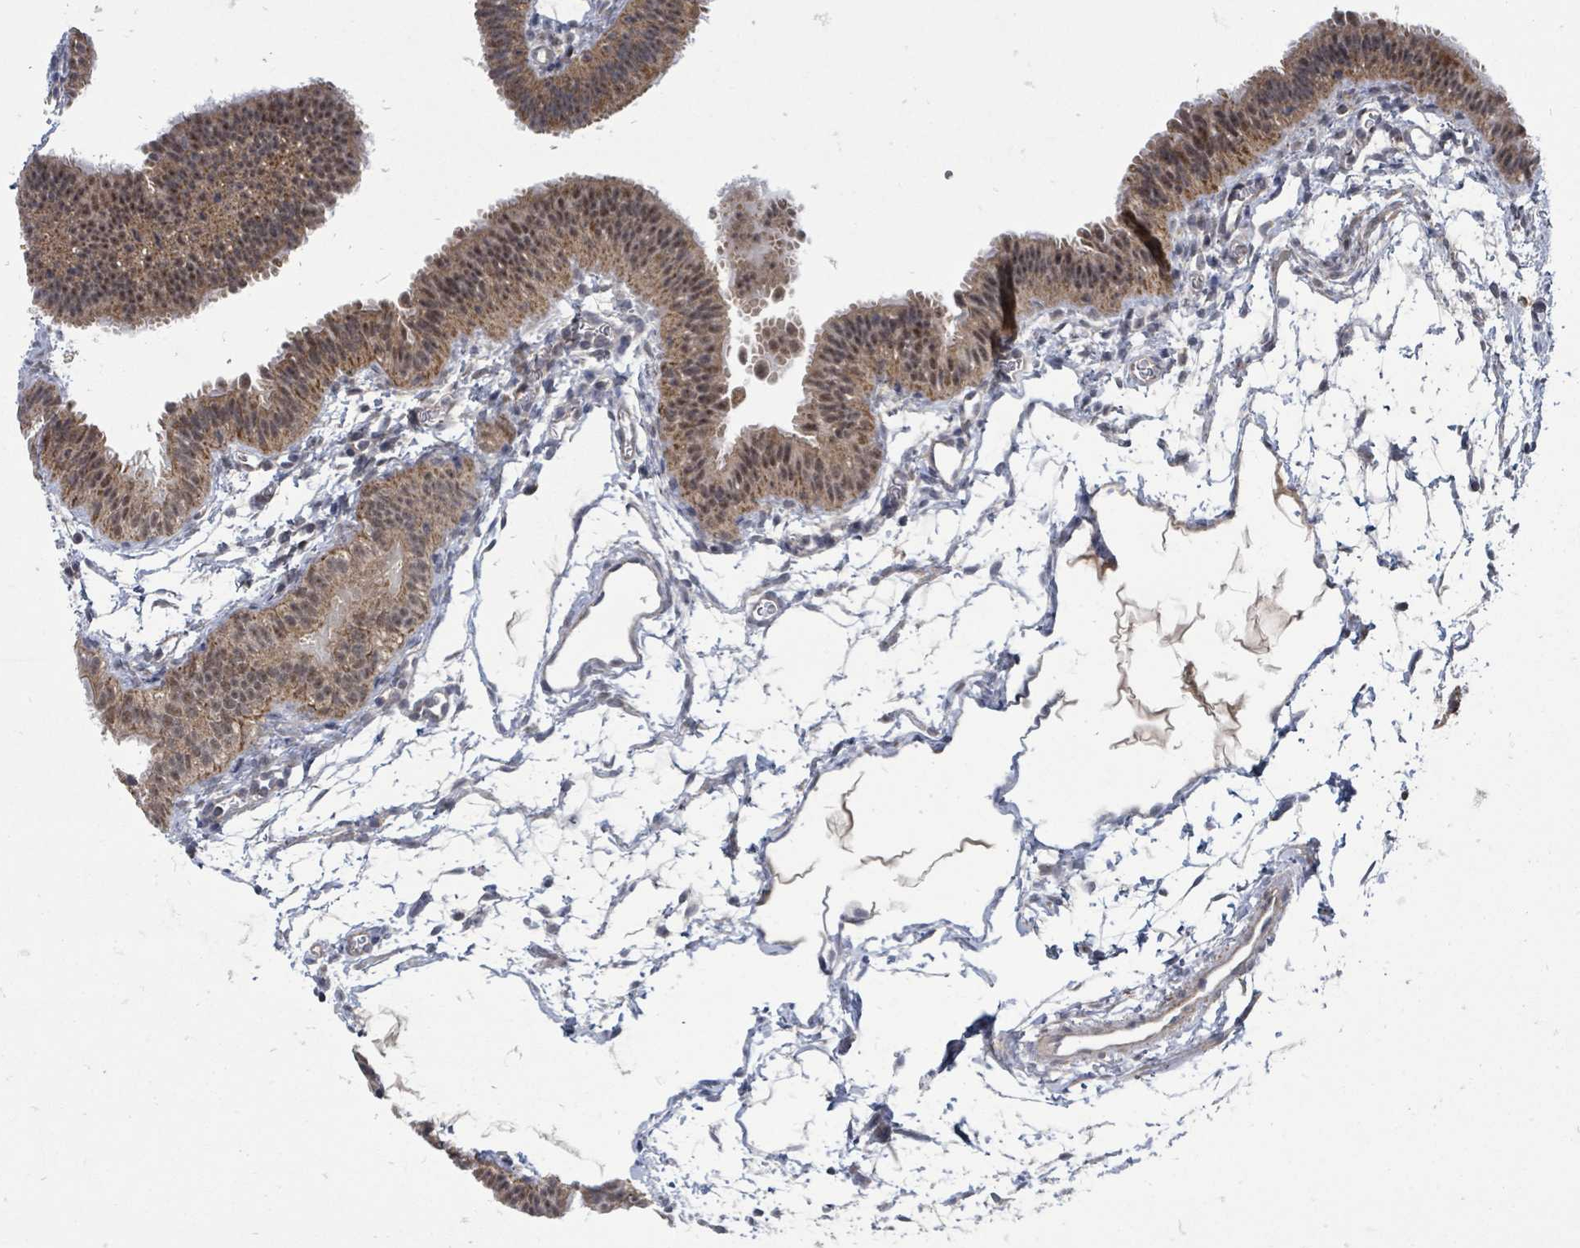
{"staining": {"intensity": "moderate", "quantity": ">75%", "location": "cytoplasmic/membranous,nuclear"}, "tissue": "fallopian tube", "cell_type": "Glandular cells", "image_type": "normal", "snomed": [{"axis": "morphology", "description": "Normal tissue, NOS"}, {"axis": "topography", "description": "Fallopian tube"}], "caption": "Normal fallopian tube was stained to show a protein in brown. There is medium levels of moderate cytoplasmic/membranous,nuclear staining in about >75% of glandular cells.", "gene": "MAGOHB", "patient": {"sex": "female", "age": 35}}